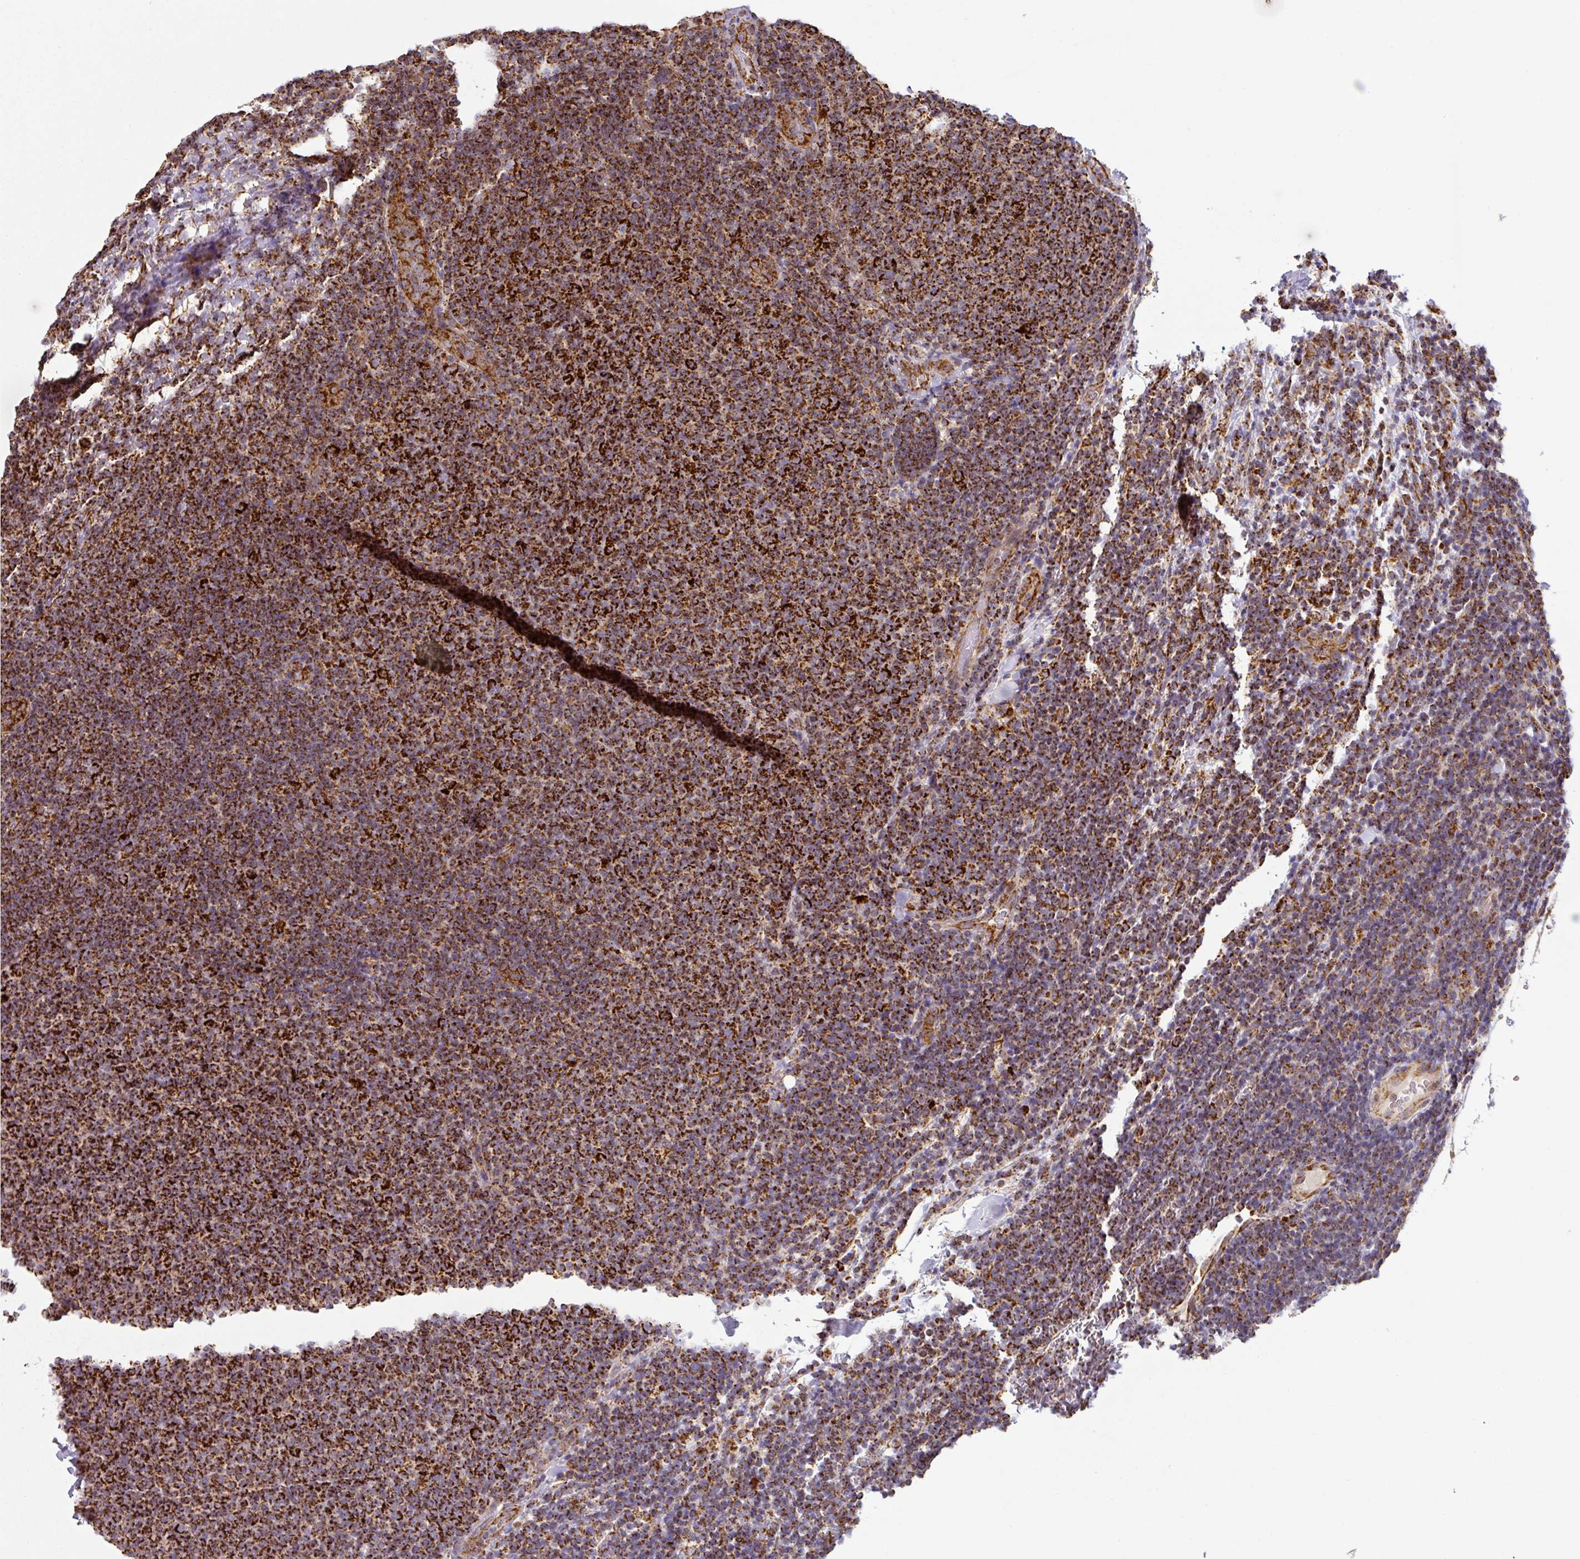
{"staining": {"intensity": "strong", "quantity": ">75%", "location": "cytoplasmic/membranous"}, "tissue": "lymphoma", "cell_type": "Tumor cells", "image_type": "cancer", "snomed": [{"axis": "morphology", "description": "Malignant lymphoma, non-Hodgkin's type, Low grade"}, {"axis": "topography", "description": "Lymph node"}], "caption": "Protein staining displays strong cytoplasmic/membranous expression in about >75% of tumor cells in low-grade malignant lymphoma, non-Hodgkin's type.", "gene": "TRAP1", "patient": {"sex": "male", "age": 66}}